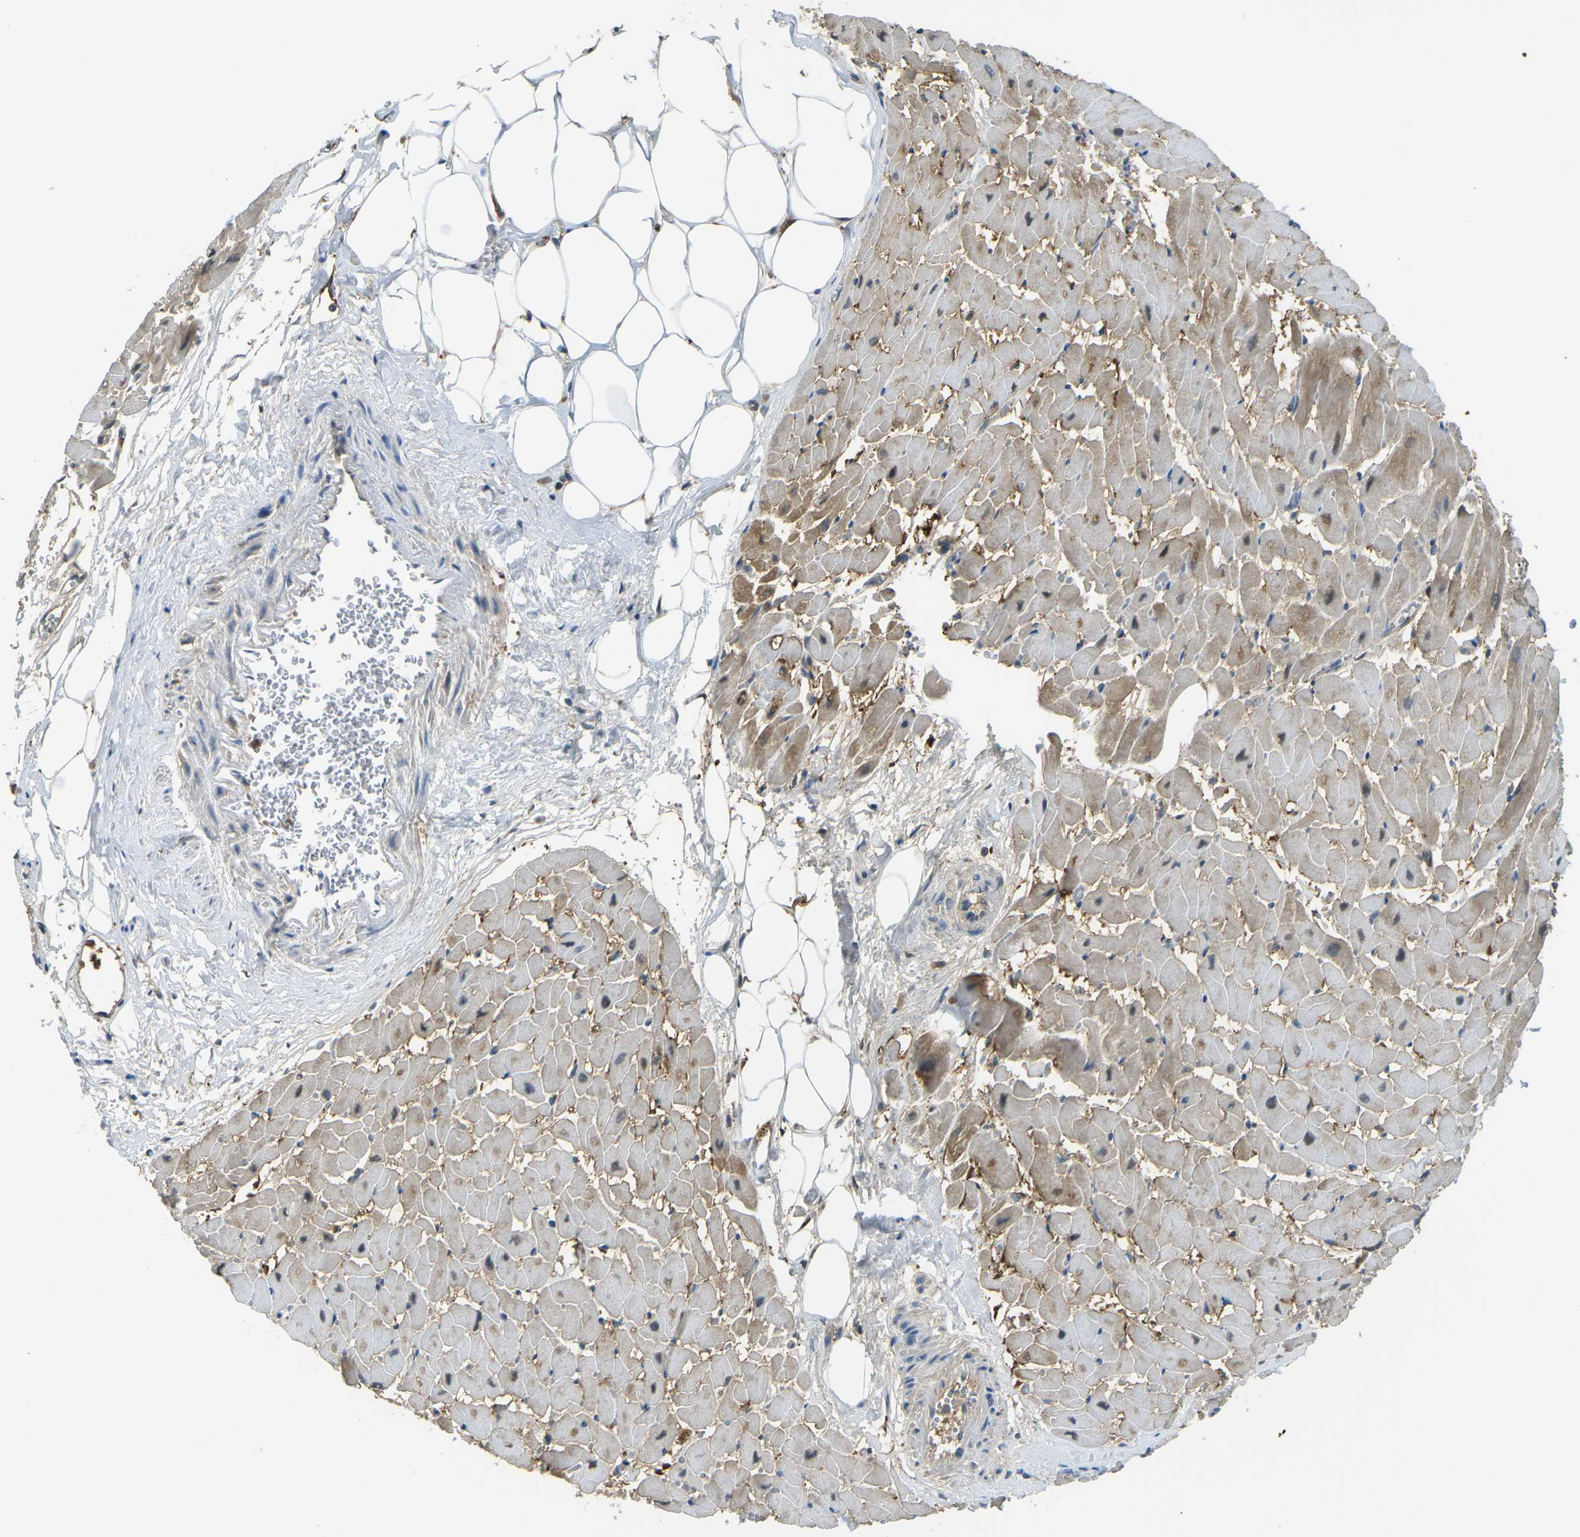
{"staining": {"intensity": "moderate", "quantity": ">75%", "location": "cytoplasmic/membranous"}, "tissue": "heart muscle", "cell_type": "Cardiomyocytes", "image_type": "normal", "snomed": [{"axis": "morphology", "description": "Normal tissue, NOS"}, {"axis": "topography", "description": "Heart"}], "caption": "This is a histology image of immunohistochemistry staining of normal heart muscle, which shows moderate positivity in the cytoplasmic/membranous of cardiomyocytes.", "gene": "PIEZO2", "patient": {"sex": "female", "age": 19}}